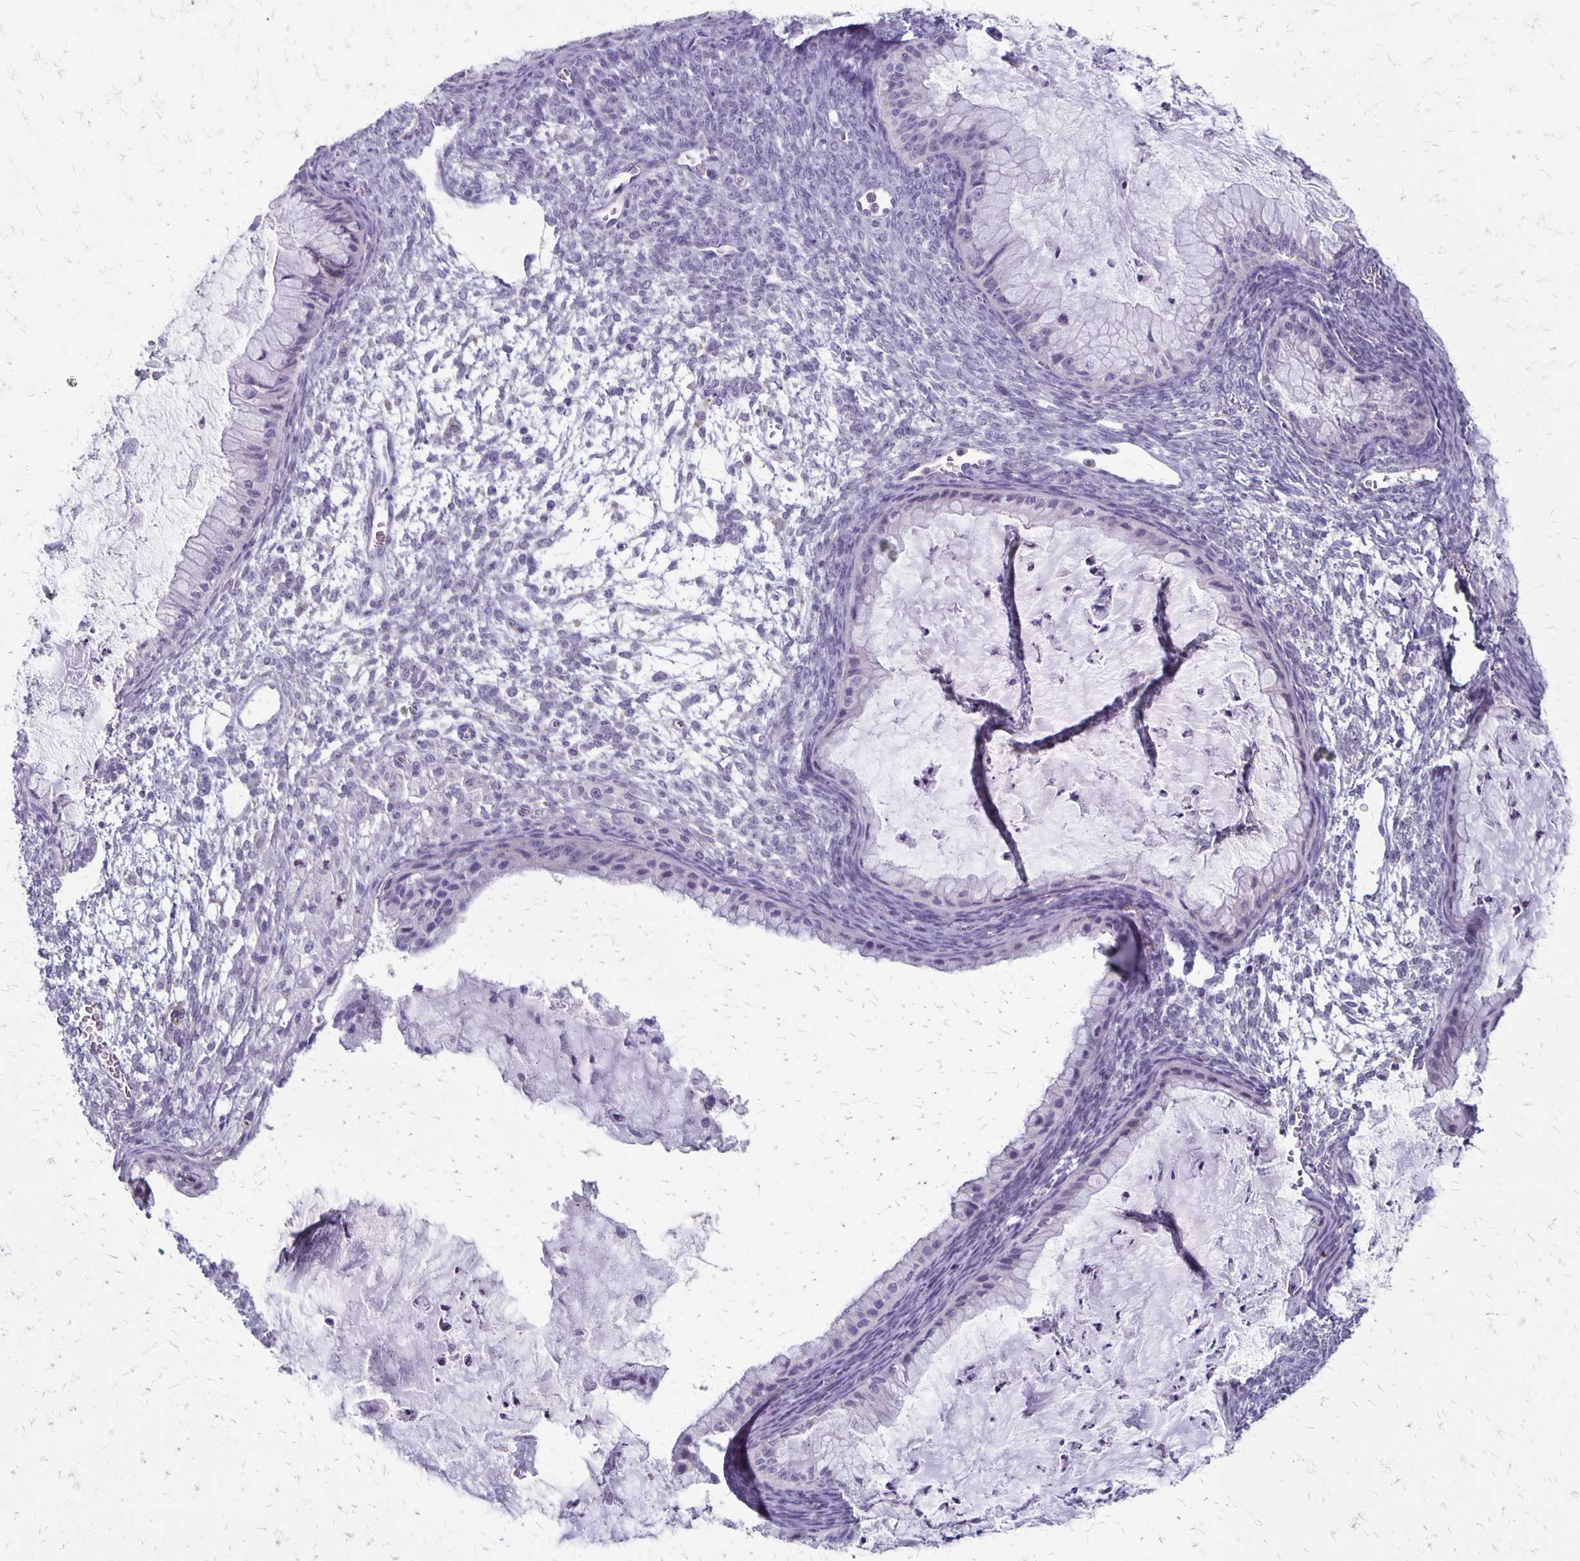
{"staining": {"intensity": "negative", "quantity": "none", "location": "none"}, "tissue": "ovarian cancer", "cell_type": "Tumor cells", "image_type": "cancer", "snomed": [{"axis": "morphology", "description": "Cystadenocarcinoma, mucinous, NOS"}, {"axis": "topography", "description": "Ovary"}], "caption": "Immunohistochemical staining of ovarian cancer exhibits no significant positivity in tumor cells. The staining was performed using DAB to visualize the protein expression in brown, while the nuclei were stained in blue with hematoxylin (Magnification: 20x).", "gene": "SEPTIN5", "patient": {"sex": "female", "age": 72}}